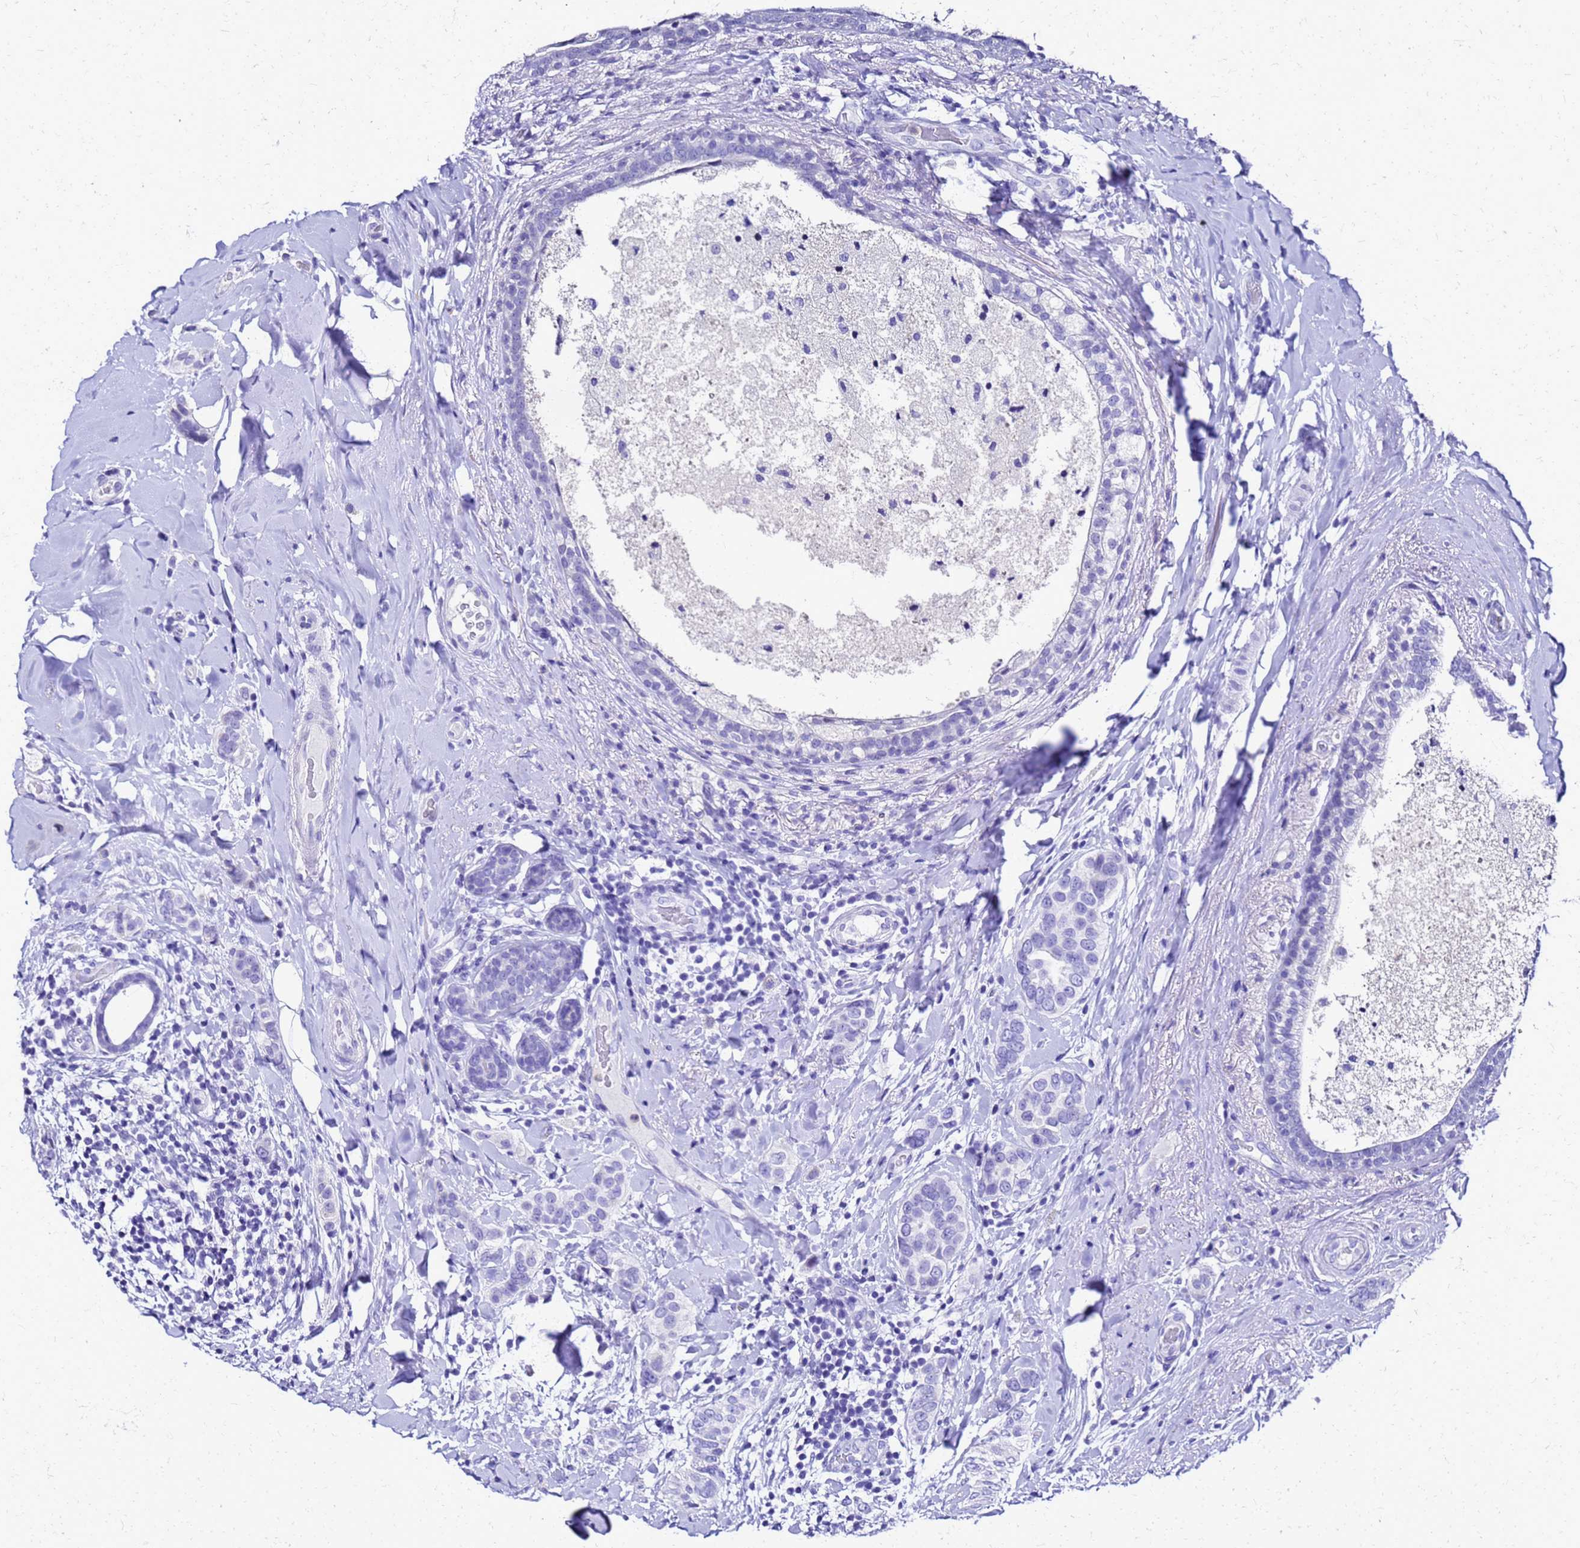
{"staining": {"intensity": "negative", "quantity": "none", "location": "none"}, "tissue": "breast cancer", "cell_type": "Tumor cells", "image_type": "cancer", "snomed": [{"axis": "morphology", "description": "Lobular carcinoma"}, {"axis": "topography", "description": "Breast"}], "caption": "The histopathology image reveals no staining of tumor cells in breast cancer (lobular carcinoma). Brightfield microscopy of immunohistochemistry stained with DAB (3,3'-diaminobenzidine) (brown) and hematoxylin (blue), captured at high magnification.", "gene": "SMIM21", "patient": {"sex": "female", "age": 51}}